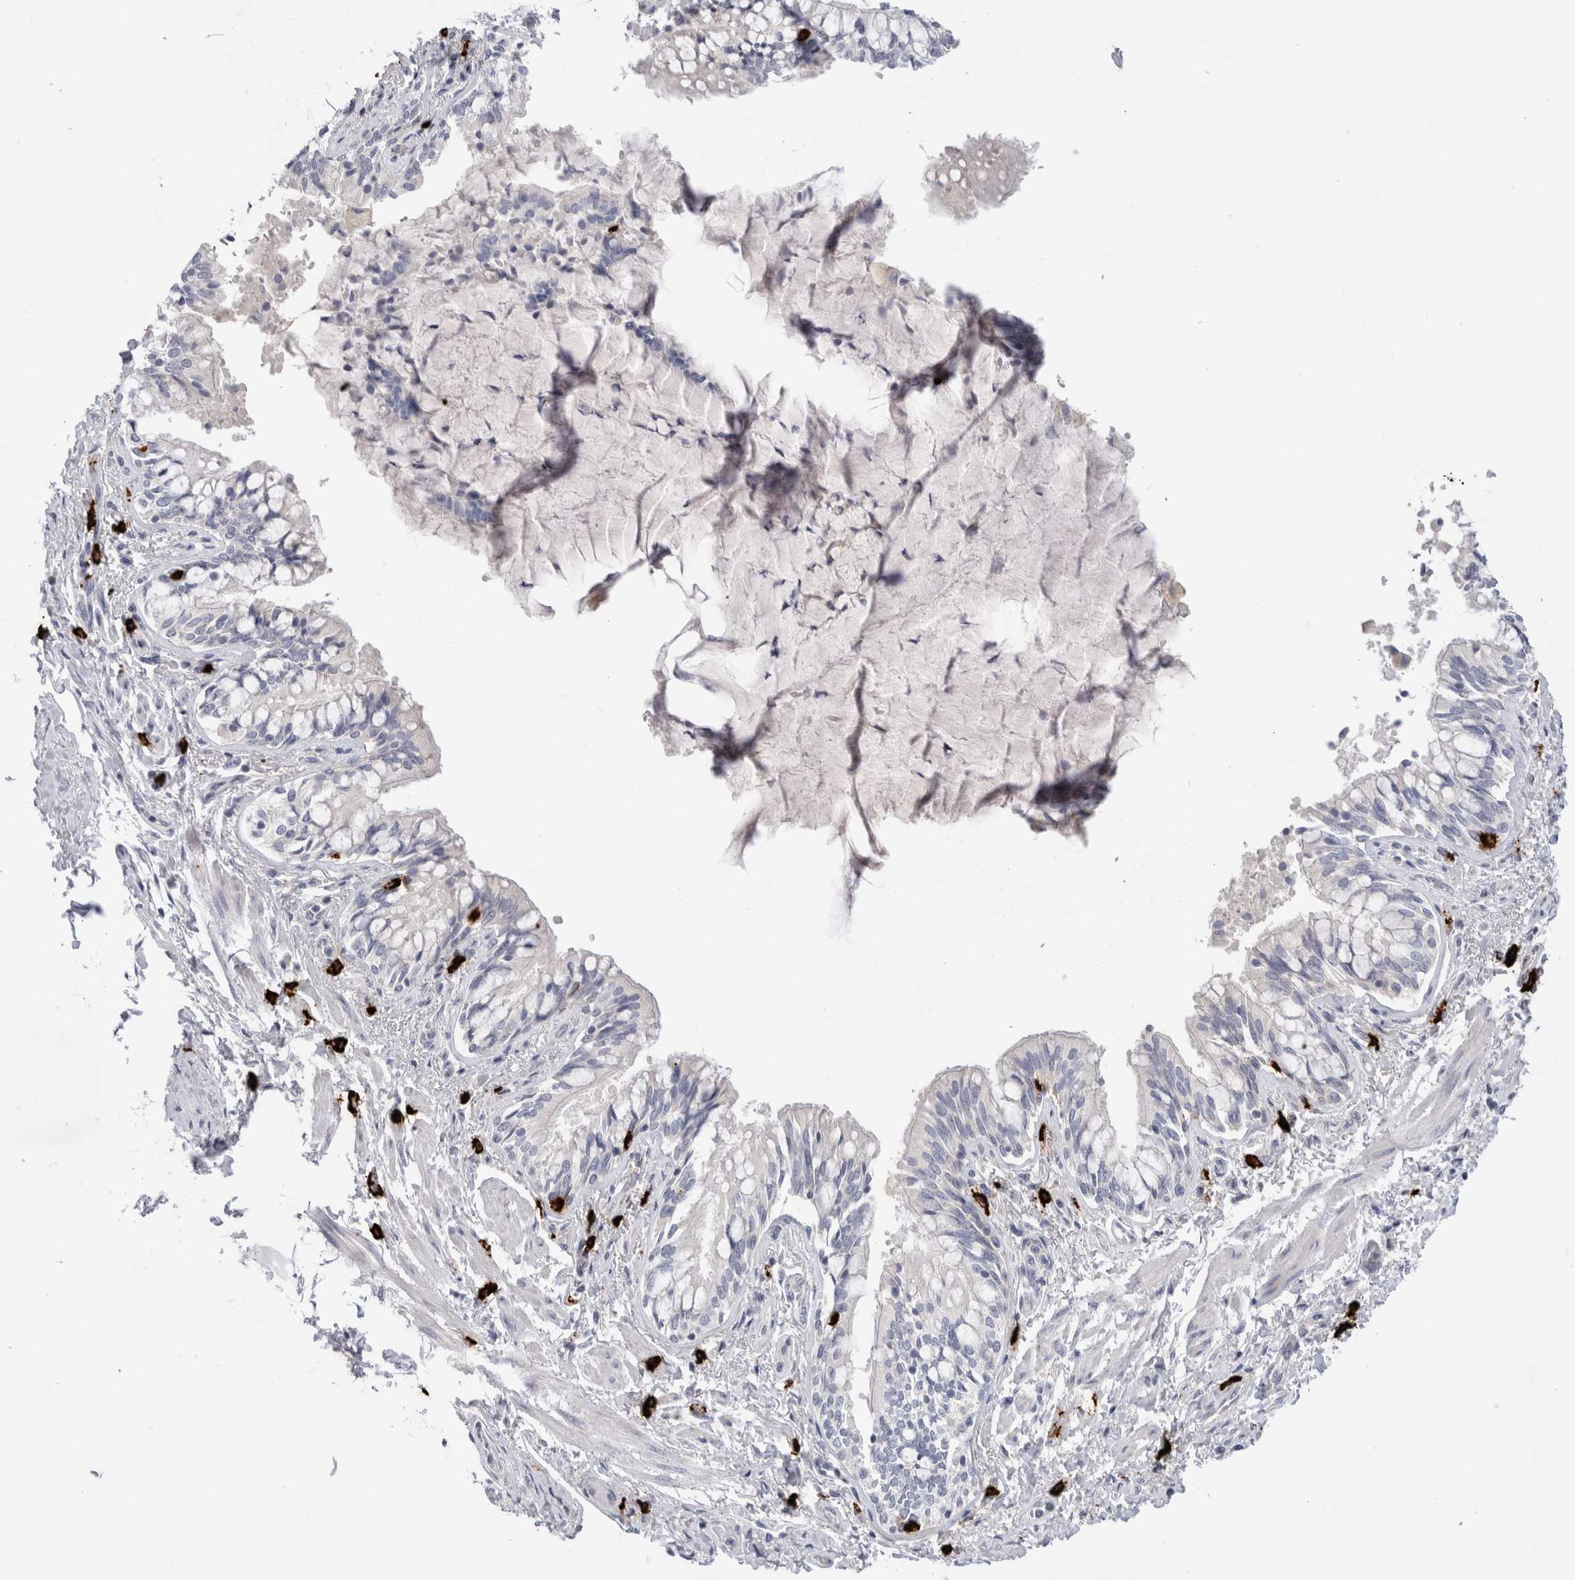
{"staining": {"intensity": "negative", "quantity": "none", "location": "none"}, "tissue": "bronchus", "cell_type": "Respiratory epithelial cells", "image_type": "normal", "snomed": [{"axis": "morphology", "description": "Normal tissue, NOS"}, {"axis": "morphology", "description": "Inflammation, NOS"}, {"axis": "topography", "description": "Bronchus"}, {"axis": "topography", "description": "Lung"}], "caption": "IHC histopathology image of normal human bronchus stained for a protein (brown), which shows no positivity in respiratory epithelial cells. (DAB IHC, high magnification).", "gene": "SPINK2", "patient": {"sex": "female", "age": 46}}